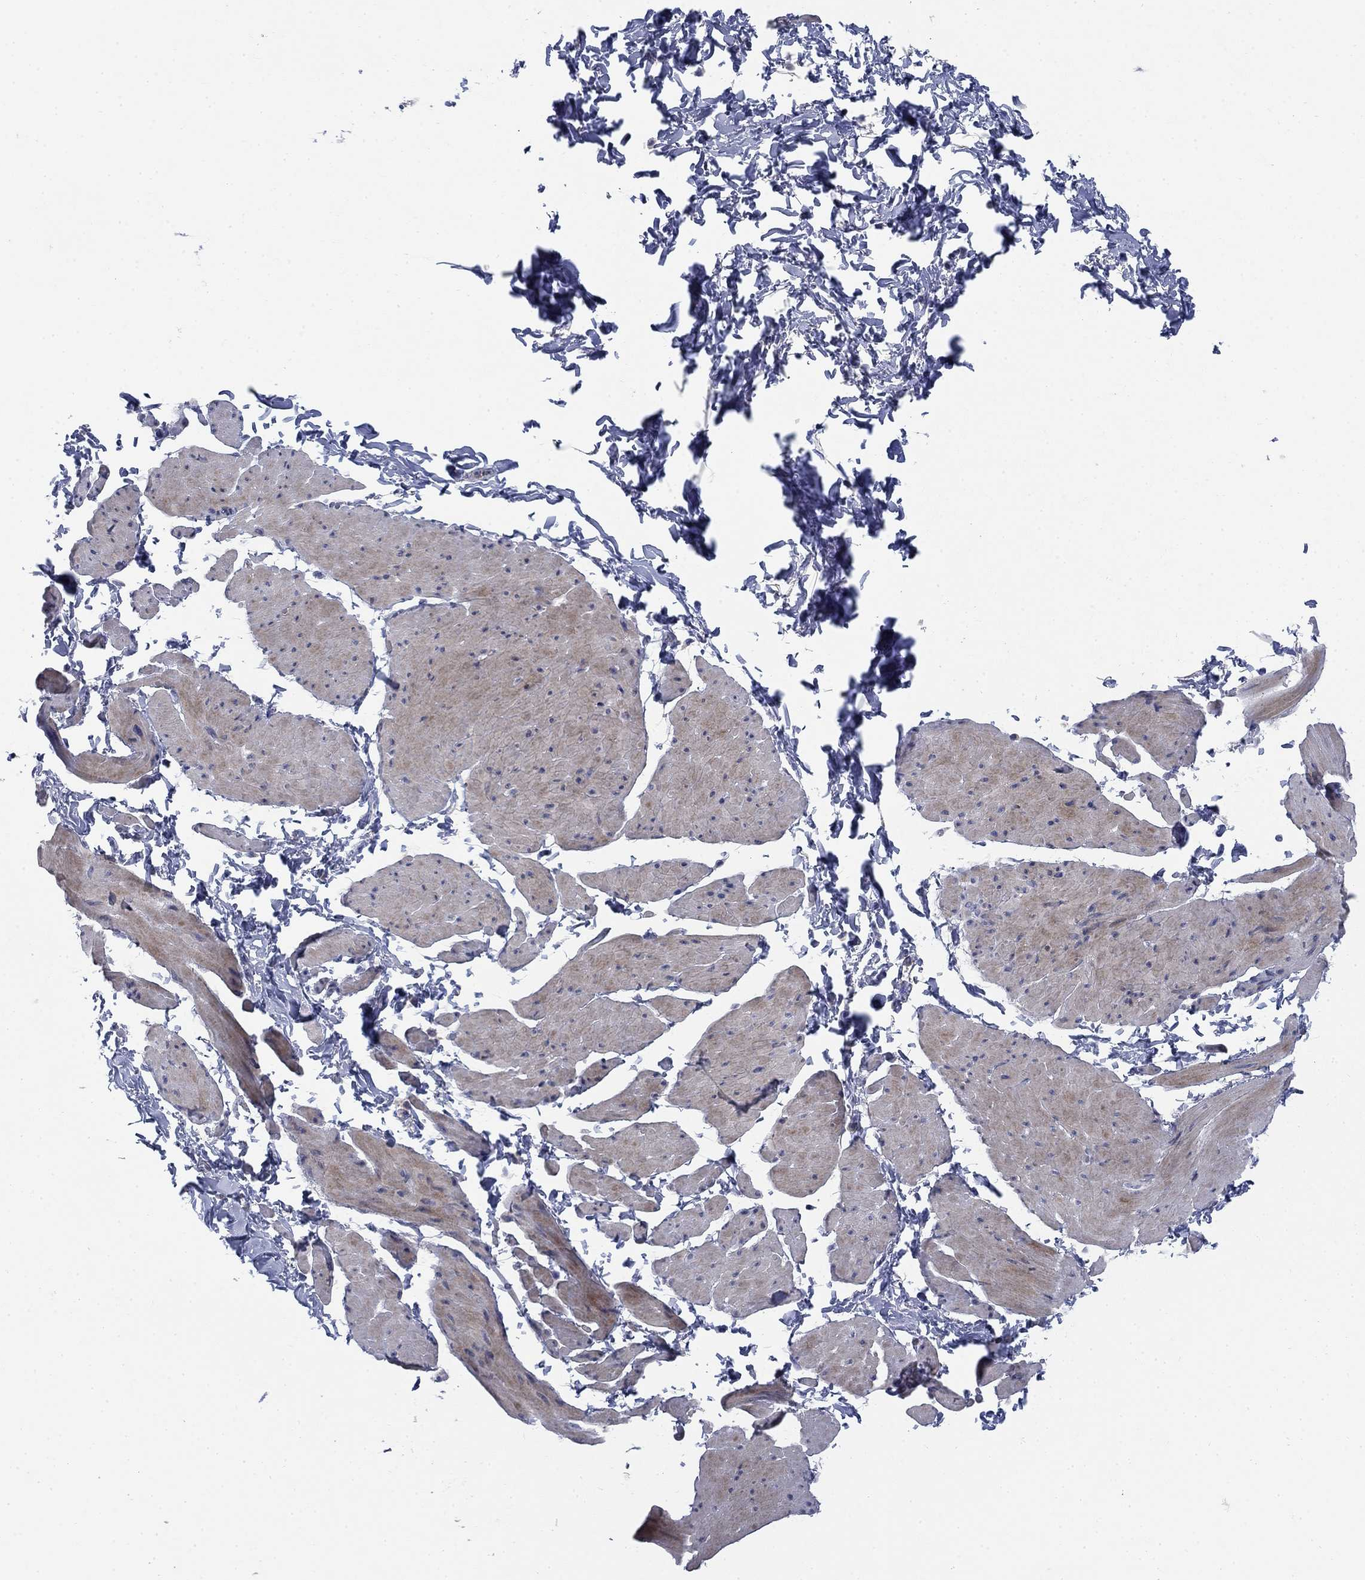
{"staining": {"intensity": "weak", "quantity": "25%-75%", "location": "cytoplasmic/membranous"}, "tissue": "smooth muscle", "cell_type": "Smooth muscle cells", "image_type": "normal", "snomed": [{"axis": "morphology", "description": "Normal tissue, NOS"}, {"axis": "topography", "description": "Adipose tissue"}, {"axis": "topography", "description": "Smooth muscle"}, {"axis": "topography", "description": "Peripheral nerve tissue"}], "caption": "This photomicrograph reveals normal smooth muscle stained with IHC to label a protein in brown. The cytoplasmic/membranous of smooth muscle cells show weak positivity for the protein. Nuclei are counter-stained blue.", "gene": "DNER", "patient": {"sex": "male", "age": 83}}